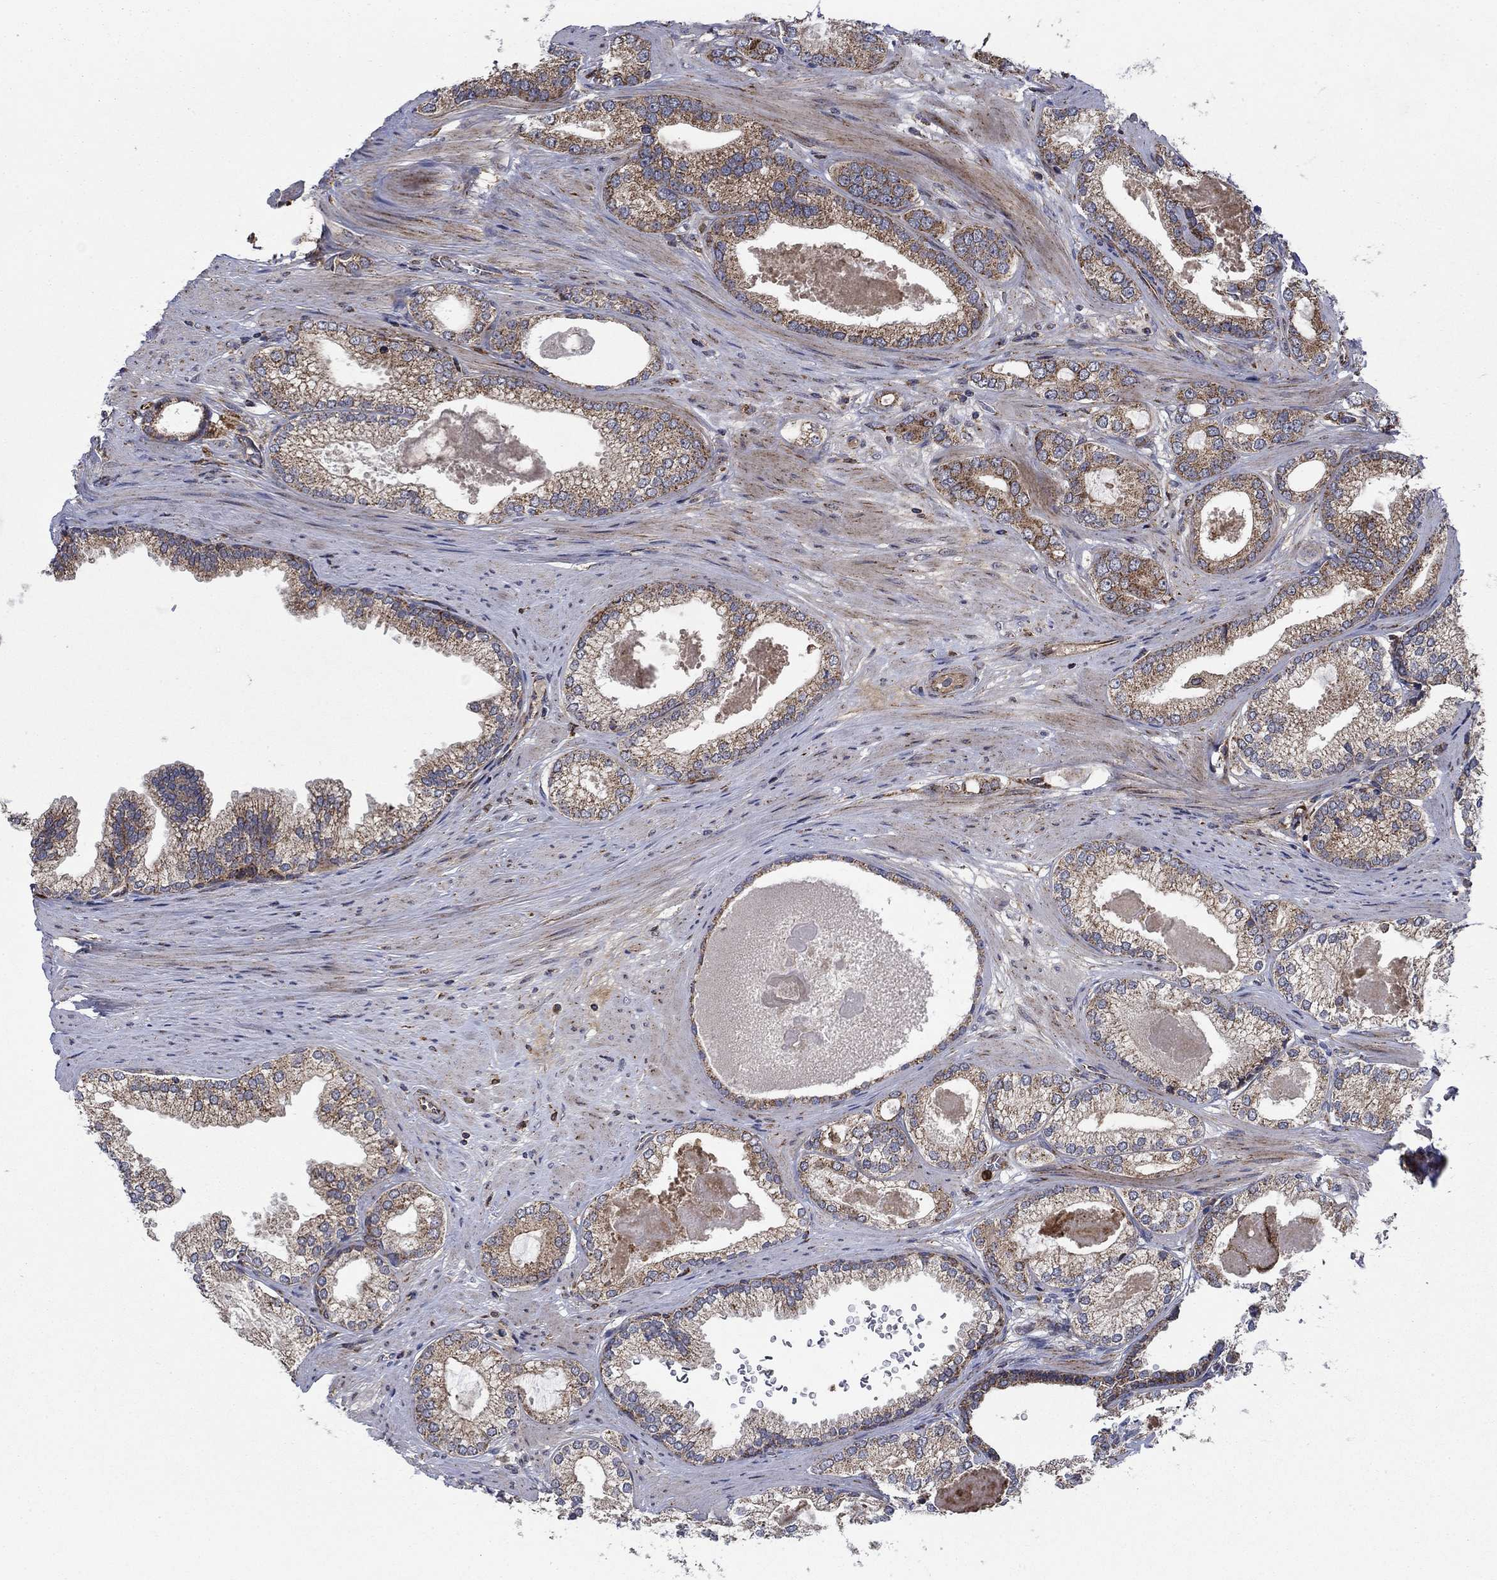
{"staining": {"intensity": "moderate", "quantity": ">75%", "location": "cytoplasmic/membranous"}, "tissue": "prostate cancer", "cell_type": "Tumor cells", "image_type": "cancer", "snomed": [{"axis": "morphology", "description": "Adenocarcinoma, High grade"}, {"axis": "topography", "description": "Prostate and seminal vesicle, NOS"}], "caption": "A brown stain labels moderate cytoplasmic/membranous staining of a protein in prostate cancer (adenocarcinoma (high-grade)) tumor cells.", "gene": "RNF19B", "patient": {"sex": "male", "age": 62}}